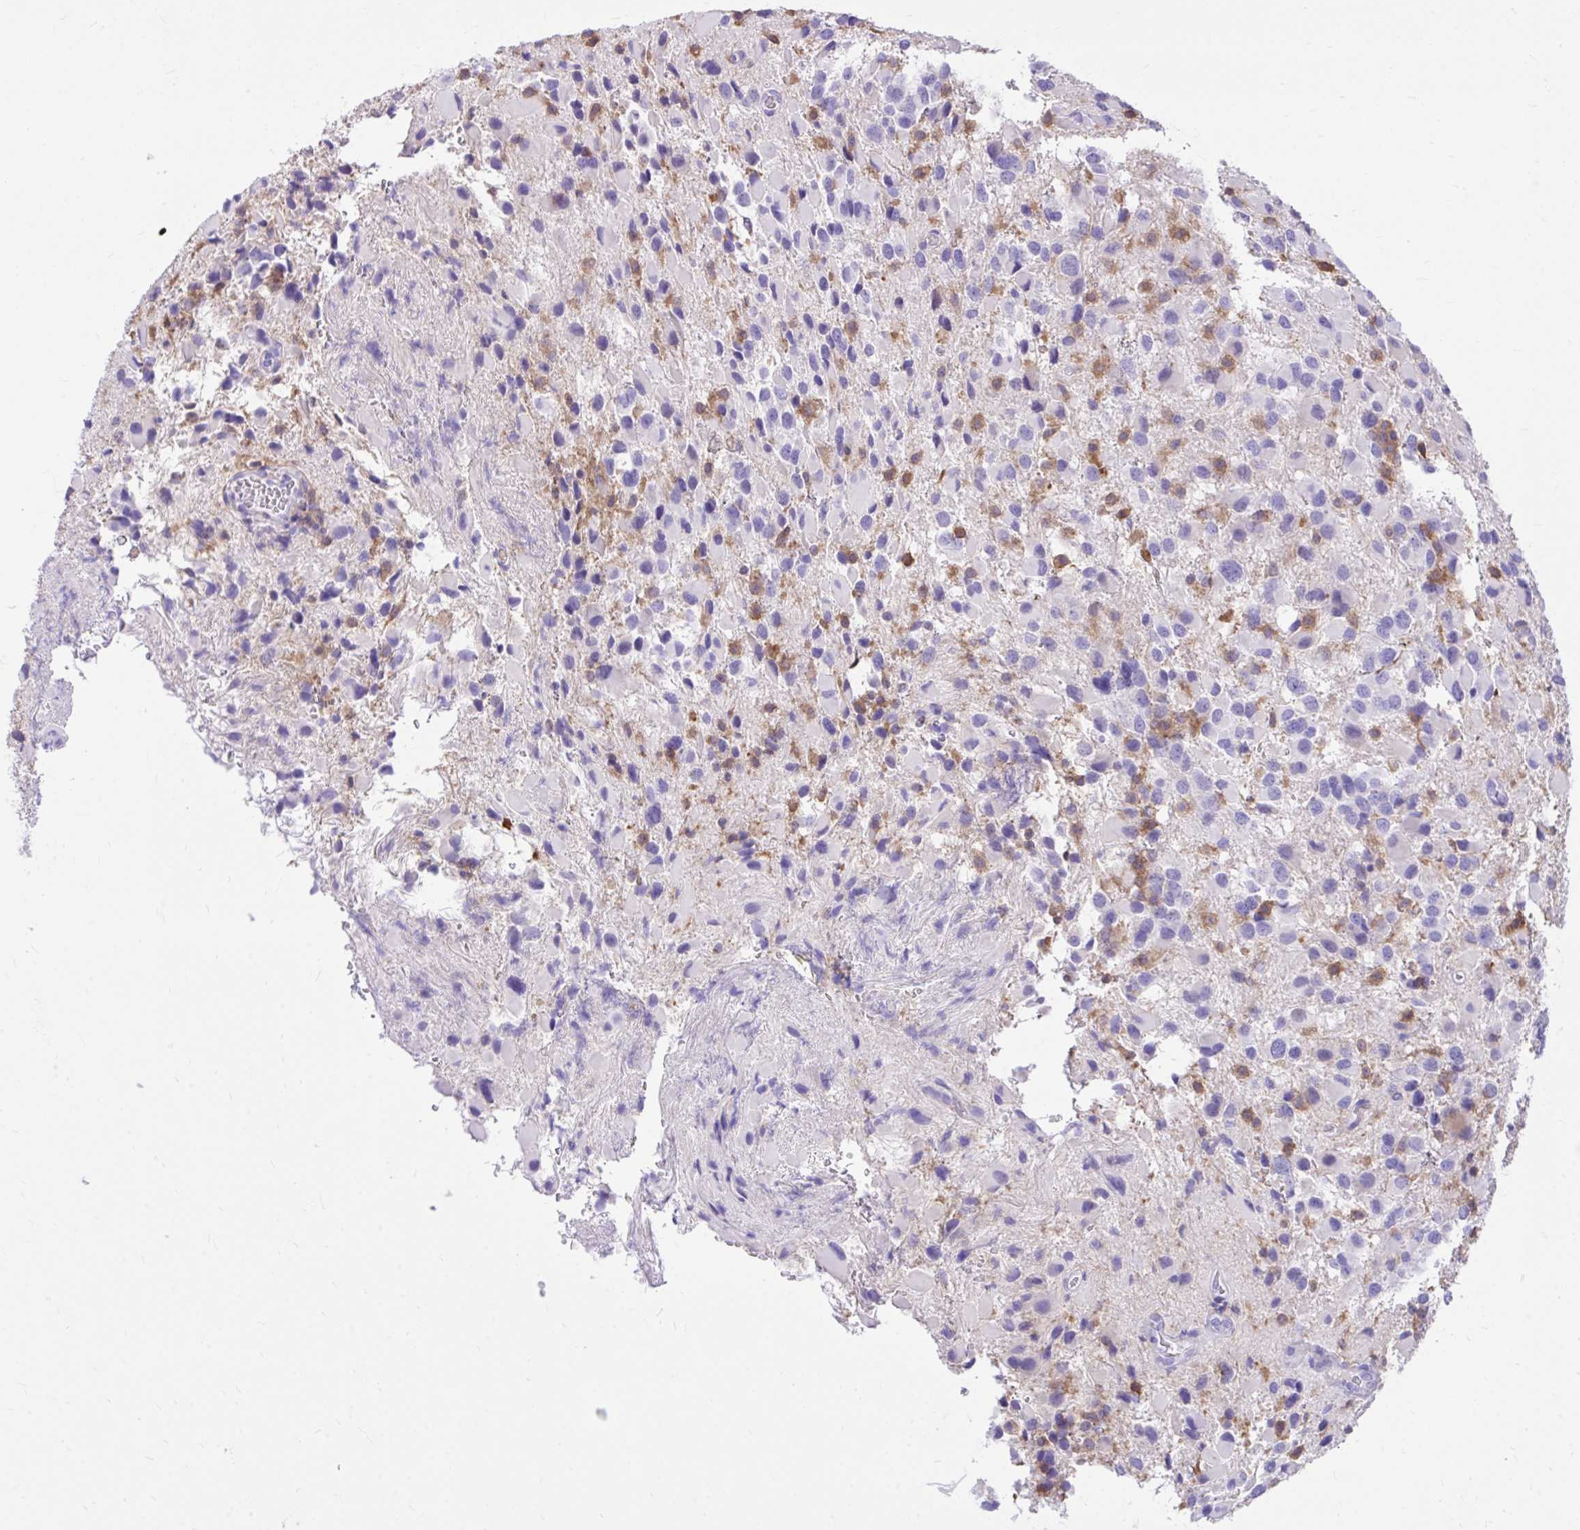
{"staining": {"intensity": "negative", "quantity": "none", "location": "none"}, "tissue": "glioma", "cell_type": "Tumor cells", "image_type": "cancer", "snomed": [{"axis": "morphology", "description": "Glioma, malignant, High grade"}, {"axis": "topography", "description": "Brain"}], "caption": "Tumor cells are negative for brown protein staining in malignant high-grade glioma.", "gene": "TLR7", "patient": {"sex": "female", "age": 40}}